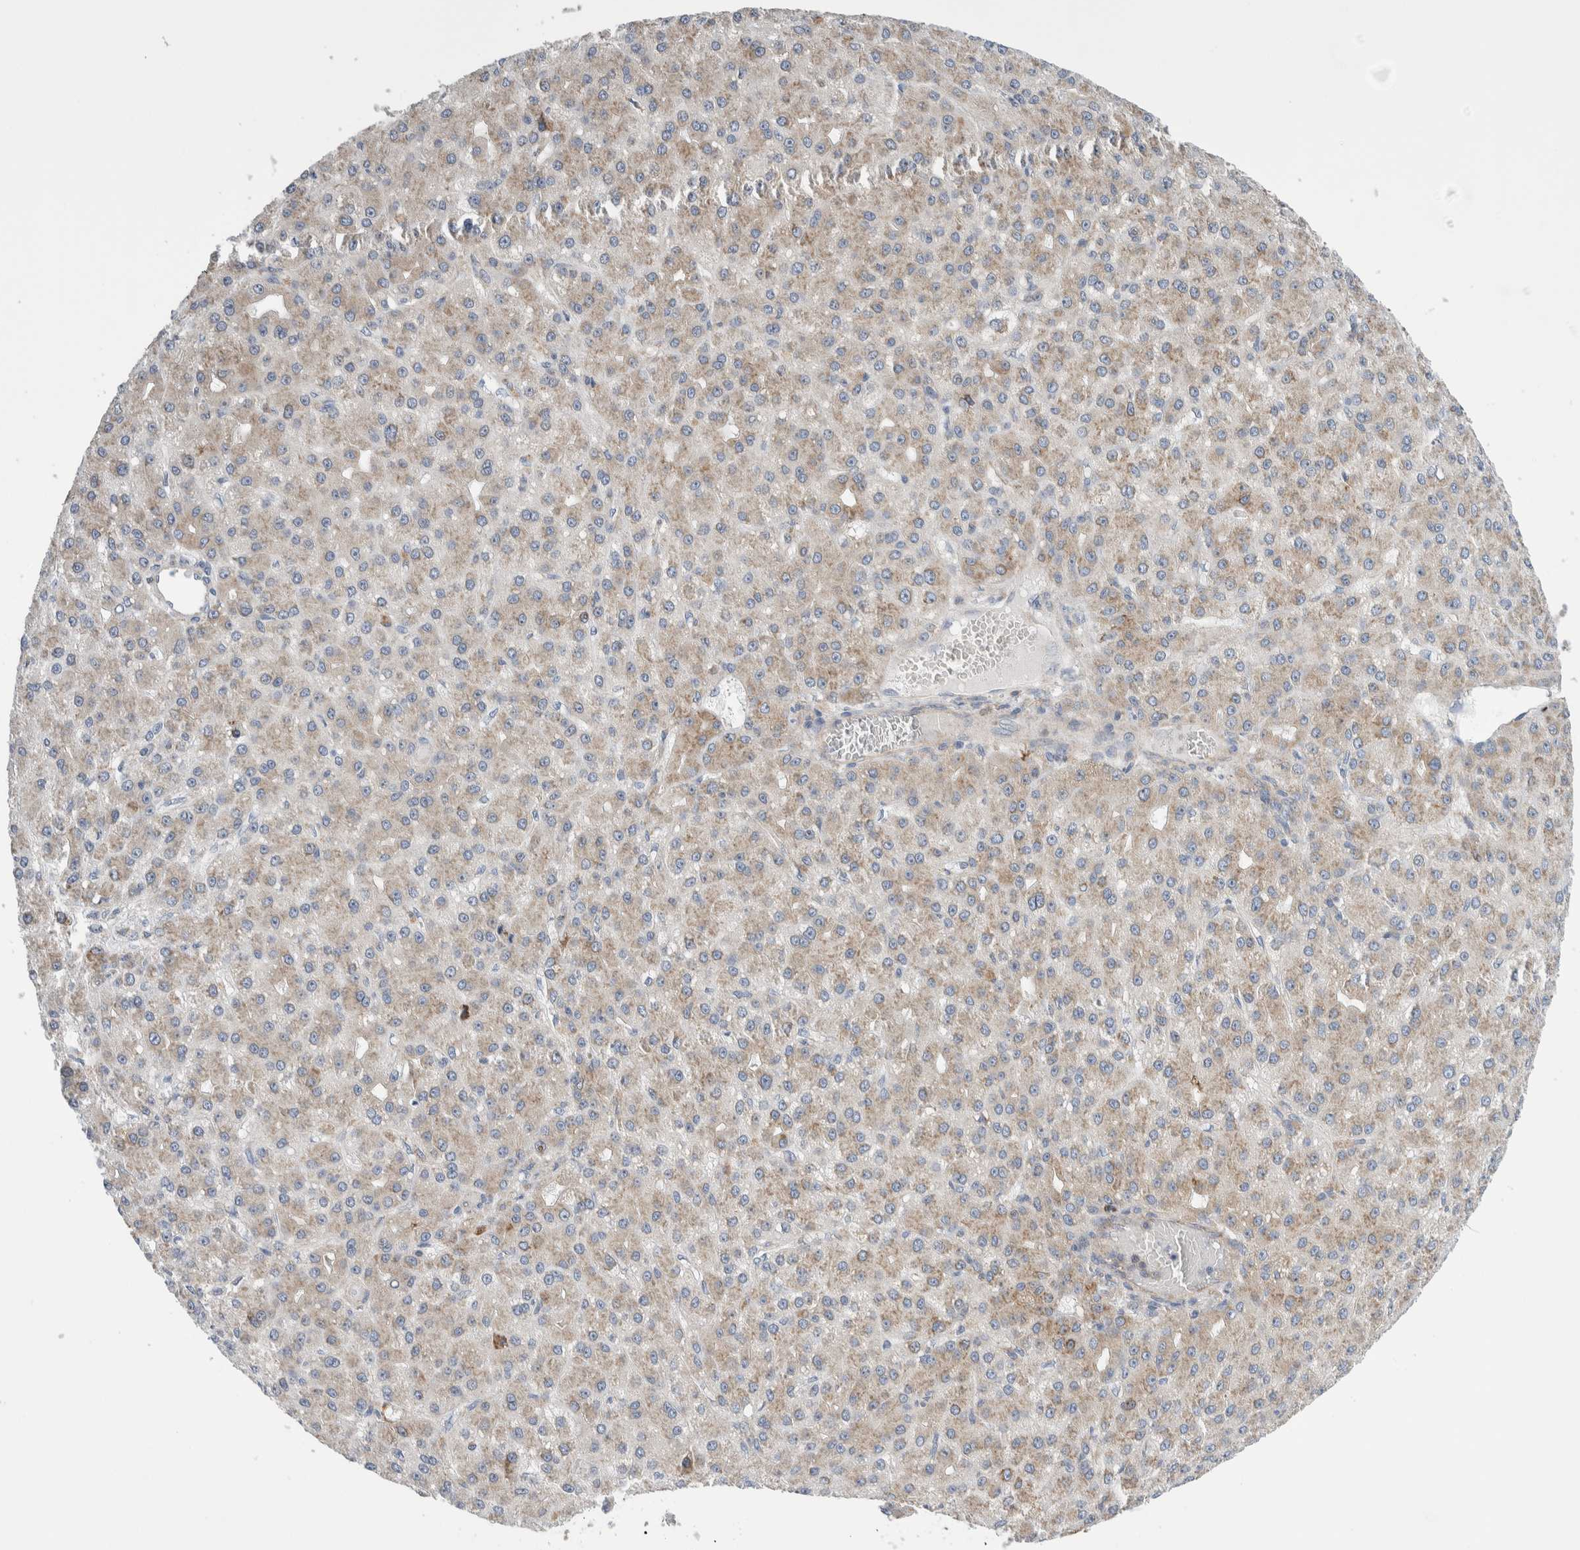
{"staining": {"intensity": "weak", "quantity": "25%-75%", "location": "cytoplasmic/membranous"}, "tissue": "liver cancer", "cell_type": "Tumor cells", "image_type": "cancer", "snomed": [{"axis": "morphology", "description": "Carcinoma, Hepatocellular, NOS"}, {"axis": "topography", "description": "Liver"}], "caption": "Human hepatocellular carcinoma (liver) stained with a brown dye shows weak cytoplasmic/membranous positive staining in about 25%-75% of tumor cells.", "gene": "RACK1", "patient": {"sex": "male", "age": 67}}